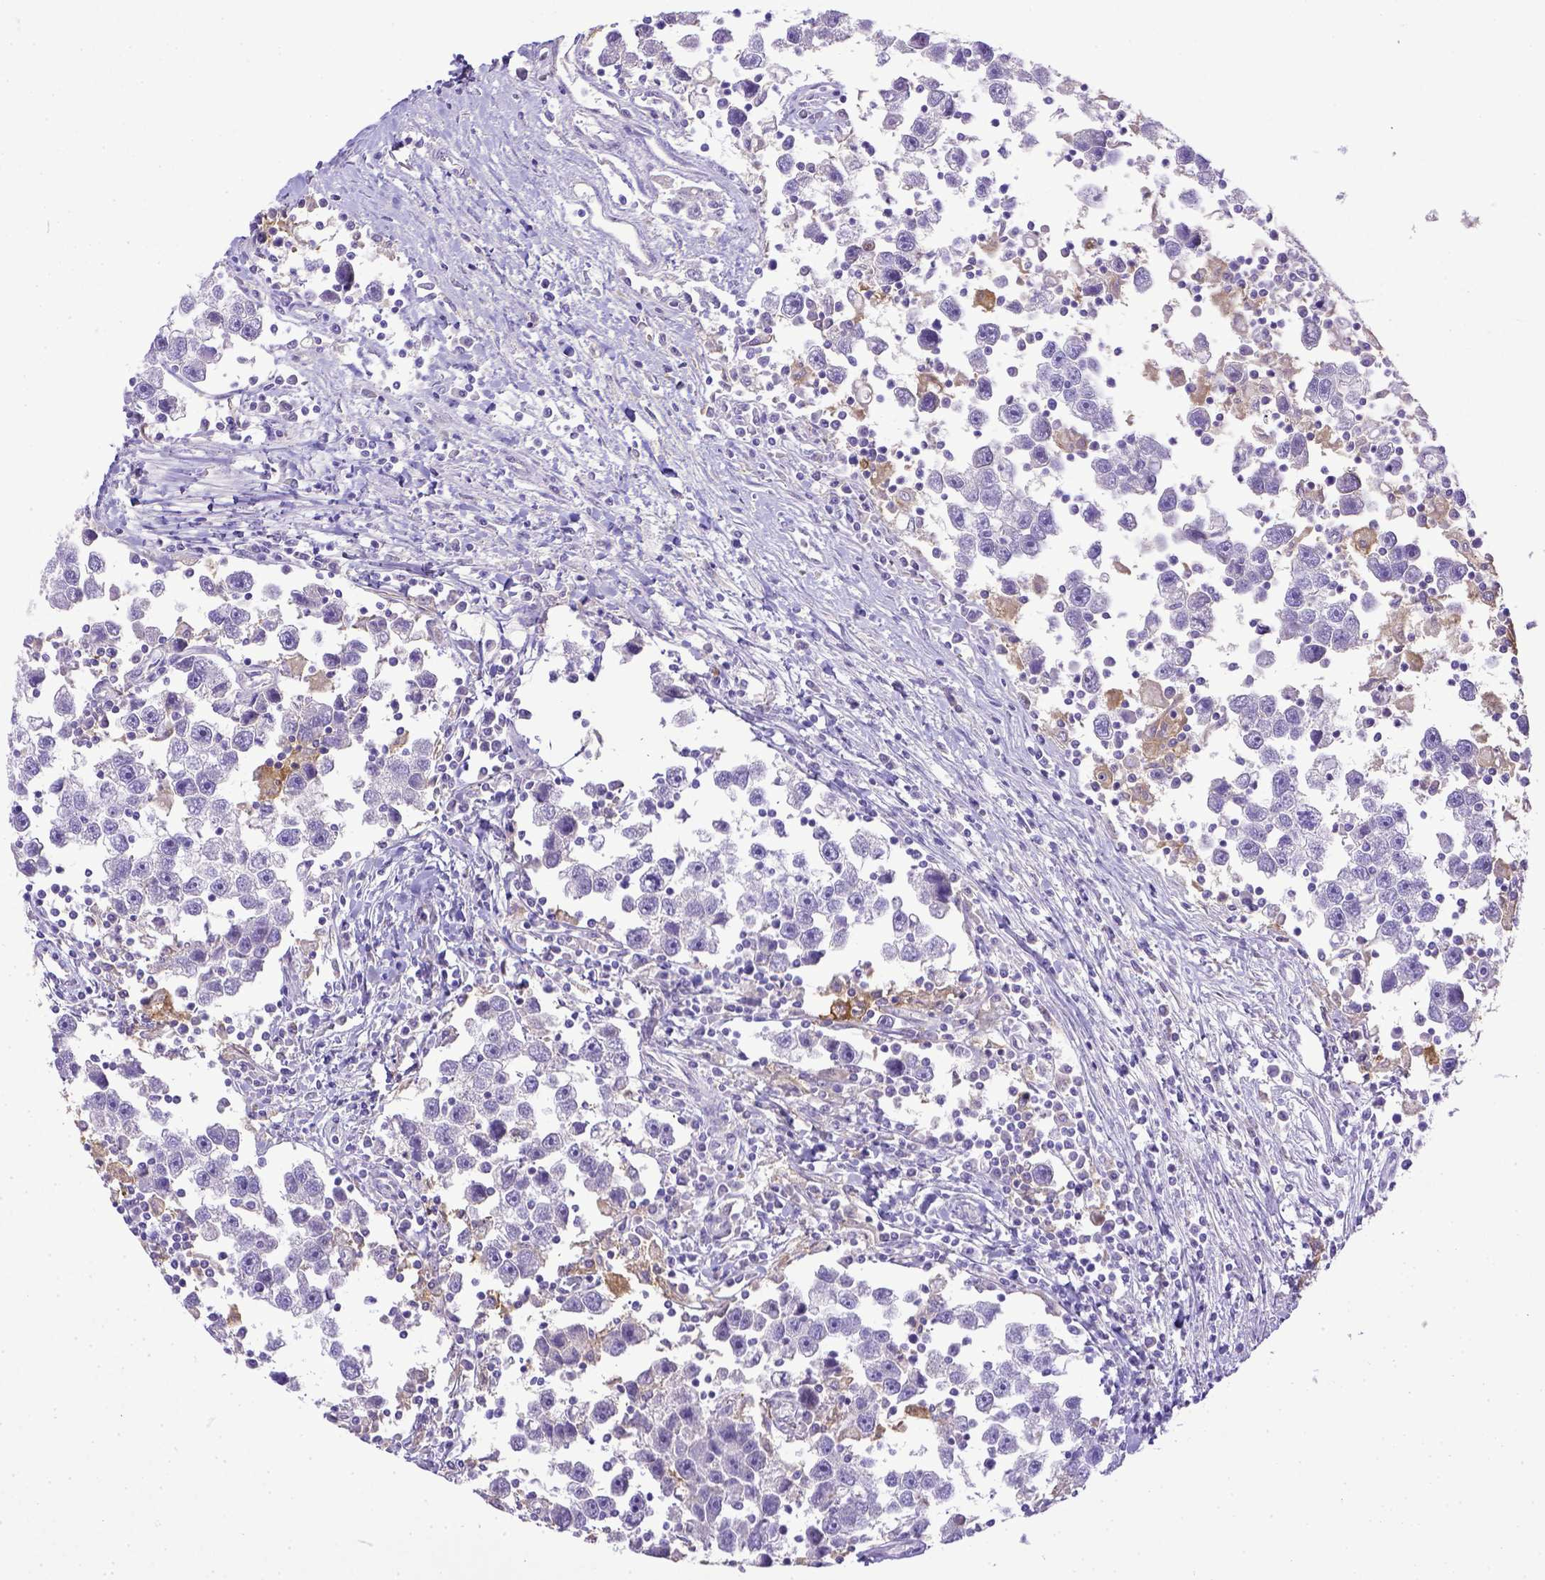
{"staining": {"intensity": "negative", "quantity": "none", "location": "none"}, "tissue": "testis cancer", "cell_type": "Tumor cells", "image_type": "cancer", "snomed": [{"axis": "morphology", "description": "Seminoma, NOS"}, {"axis": "topography", "description": "Testis"}], "caption": "A photomicrograph of seminoma (testis) stained for a protein demonstrates no brown staining in tumor cells.", "gene": "CD40", "patient": {"sex": "male", "age": 30}}